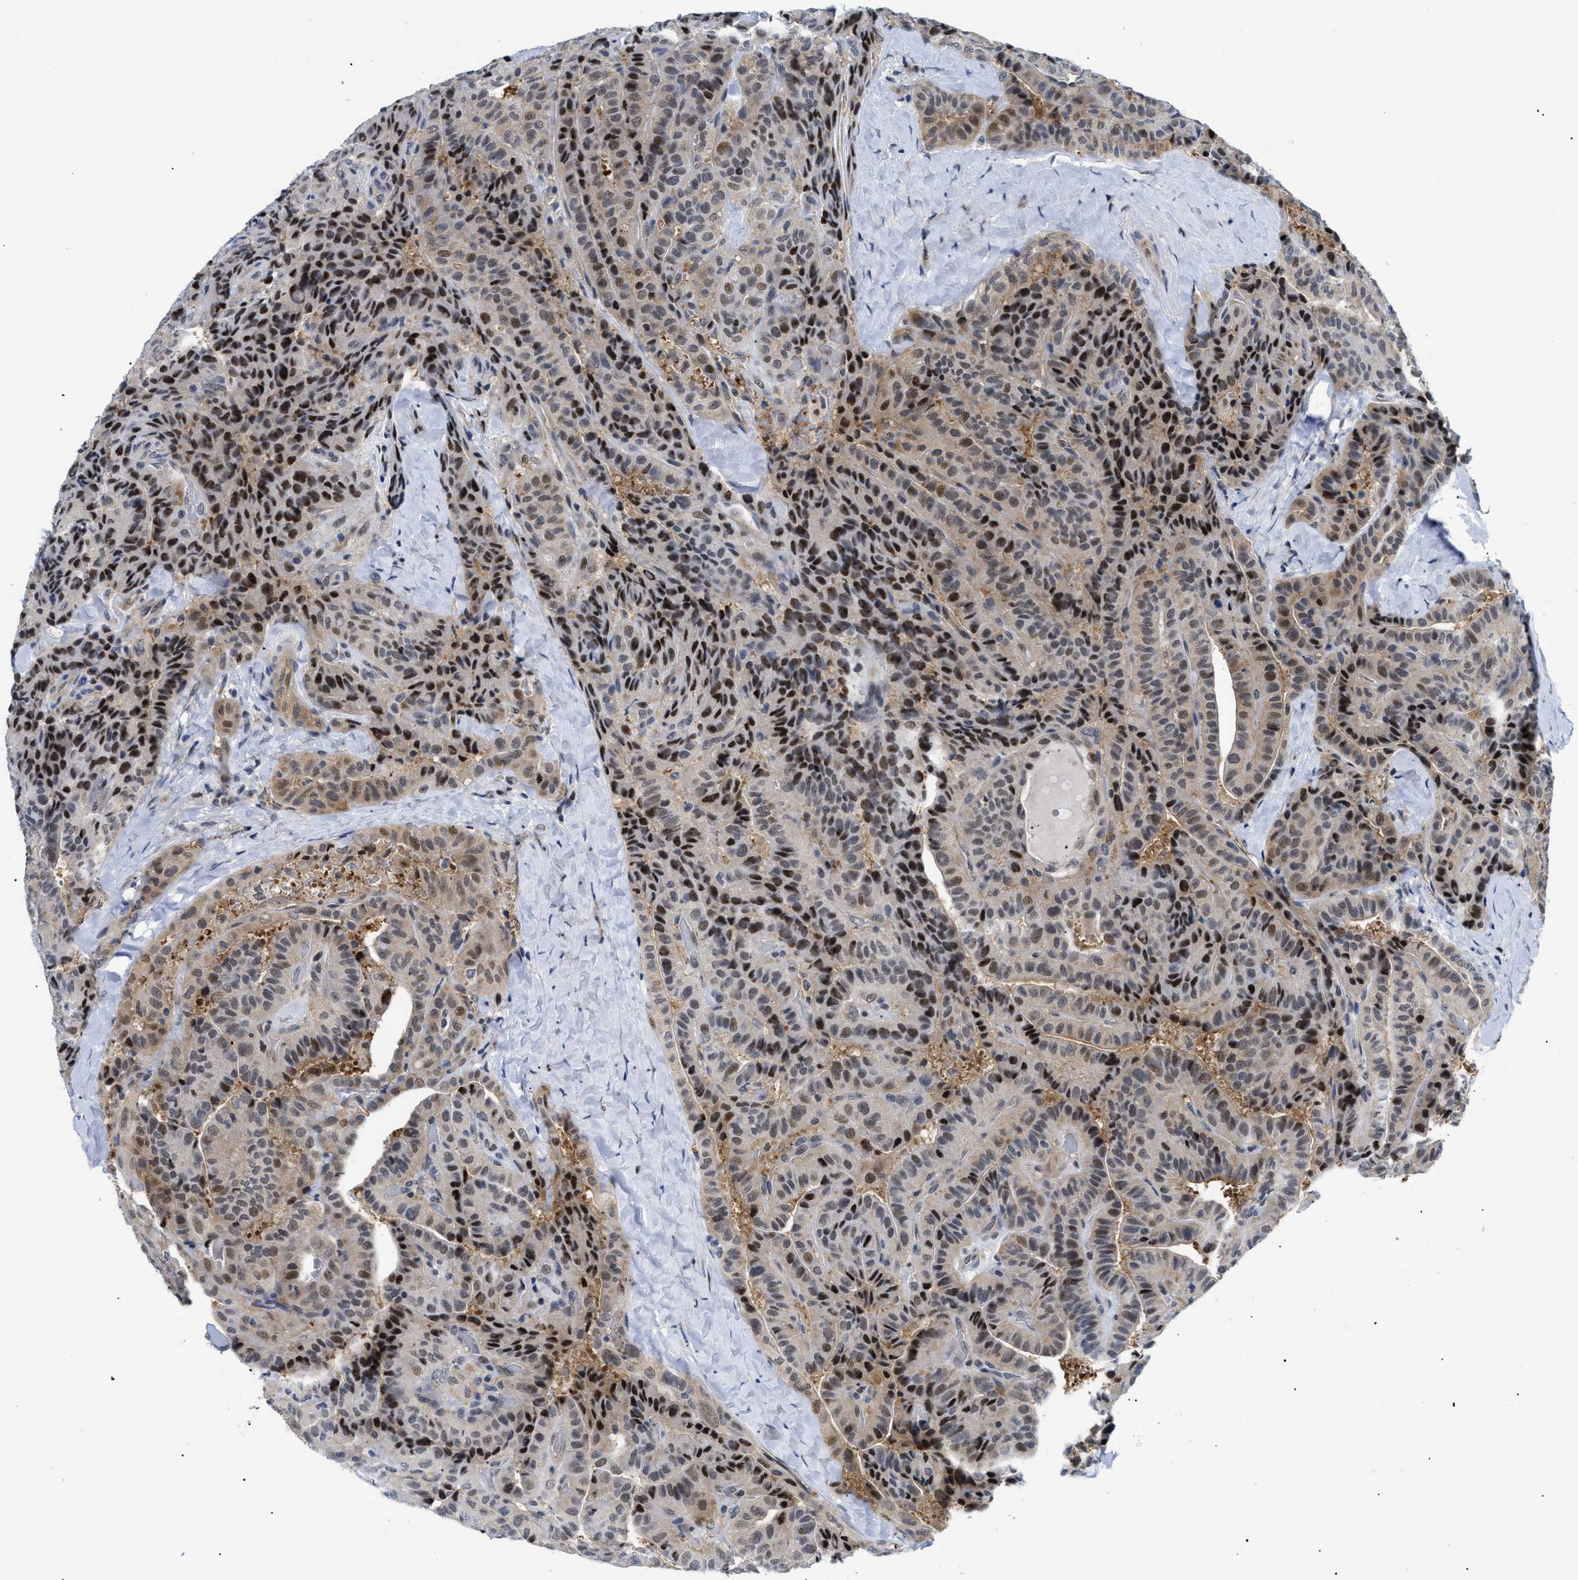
{"staining": {"intensity": "moderate", "quantity": "25%-75%", "location": "nuclear"}, "tissue": "thyroid cancer", "cell_type": "Tumor cells", "image_type": "cancer", "snomed": [{"axis": "morphology", "description": "Papillary adenocarcinoma, NOS"}, {"axis": "topography", "description": "Thyroid gland"}], "caption": "This is an image of immunohistochemistry (IHC) staining of papillary adenocarcinoma (thyroid), which shows moderate positivity in the nuclear of tumor cells.", "gene": "SLC29A2", "patient": {"sex": "male", "age": 77}}